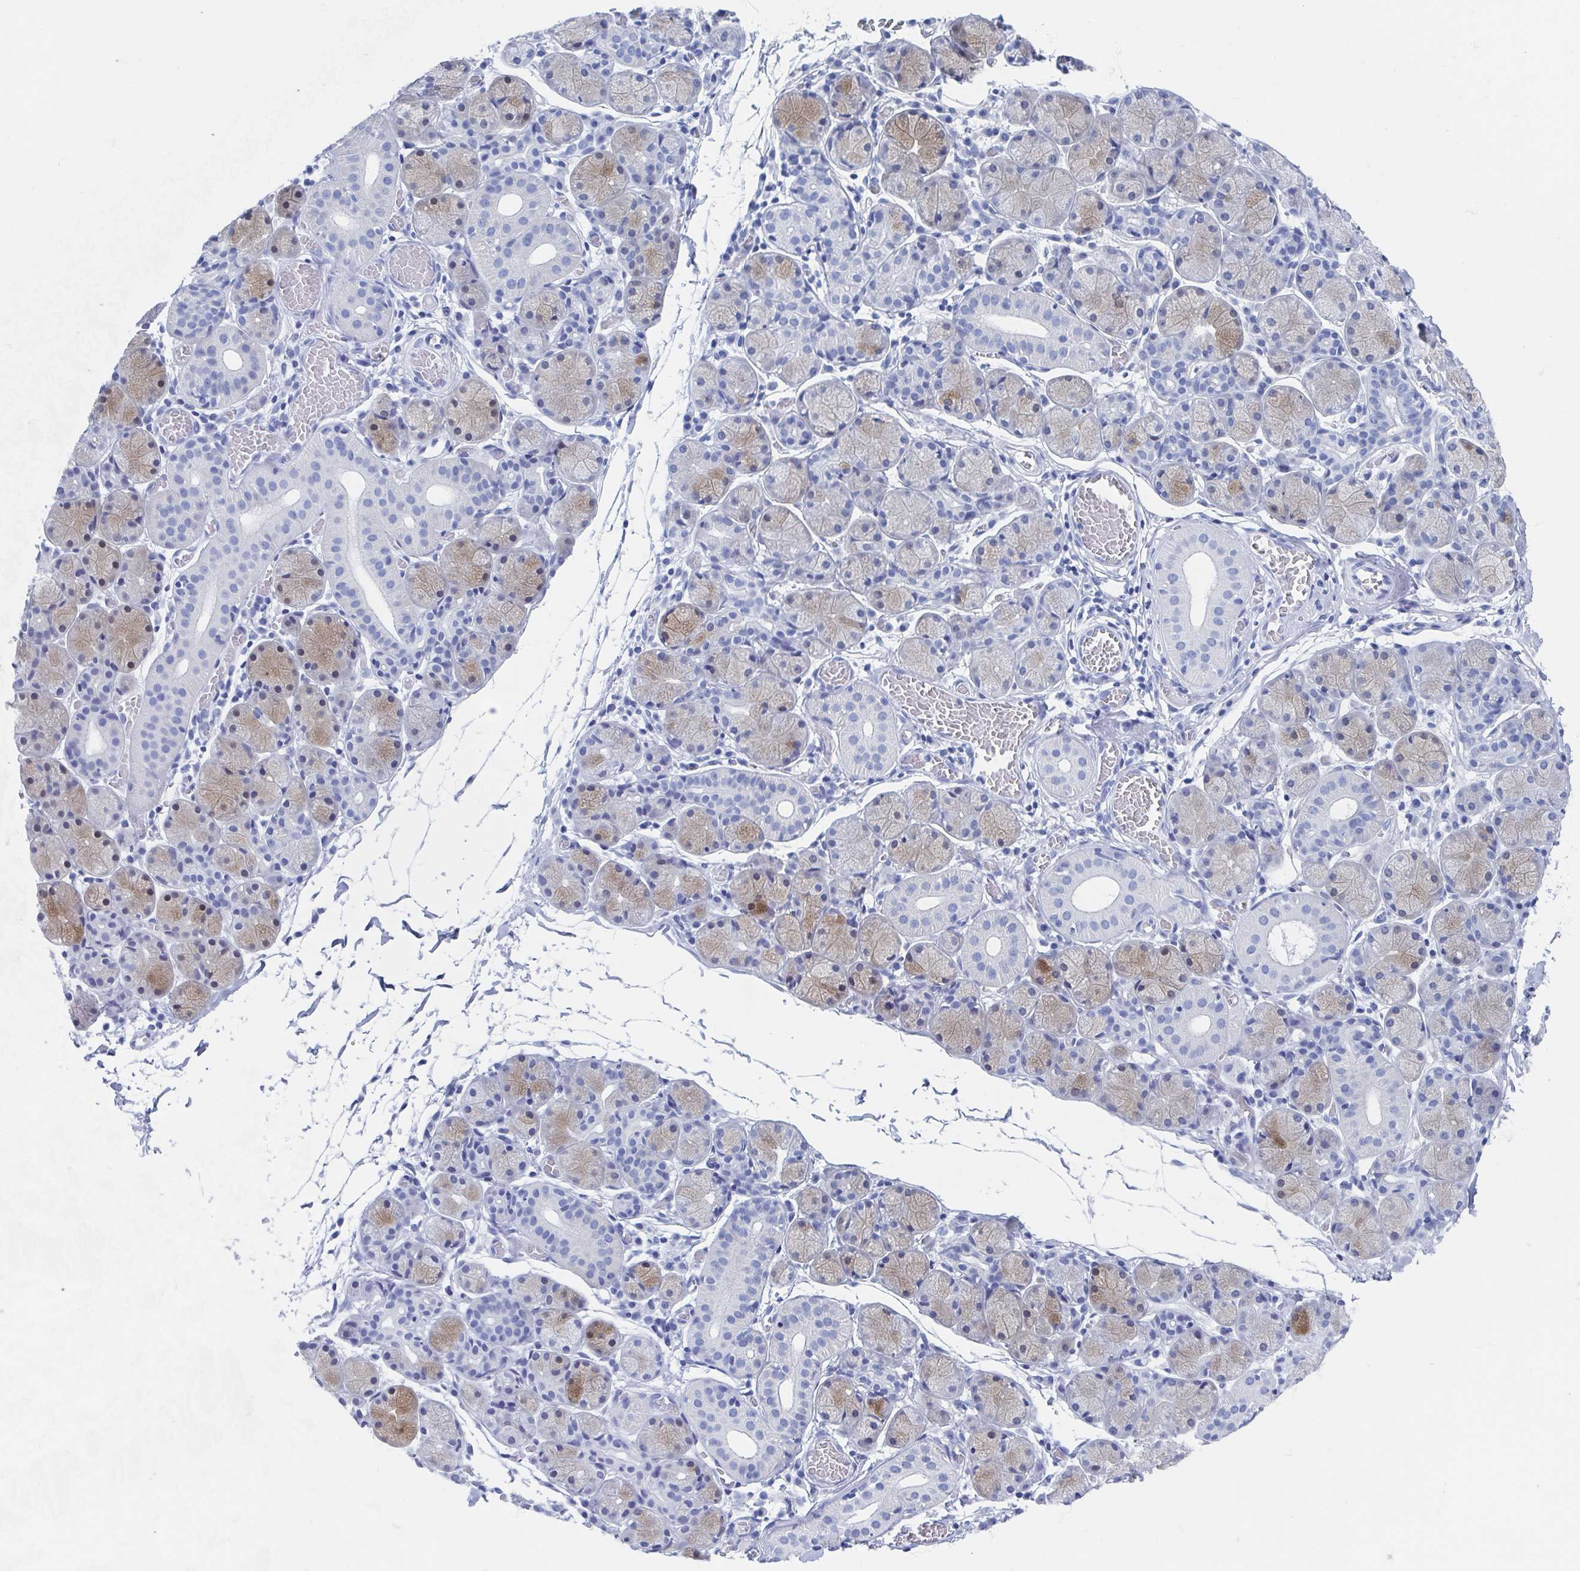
{"staining": {"intensity": "moderate", "quantity": "<25%", "location": "cytoplasmic/membranous"}, "tissue": "salivary gland", "cell_type": "Glandular cells", "image_type": "normal", "snomed": [{"axis": "morphology", "description": "Normal tissue, NOS"}, {"axis": "topography", "description": "Salivary gland"}], "caption": "A brown stain labels moderate cytoplasmic/membranous expression of a protein in glandular cells of normal salivary gland.", "gene": "C10orf53", "patient": {"sex": "female", "age": 24}}